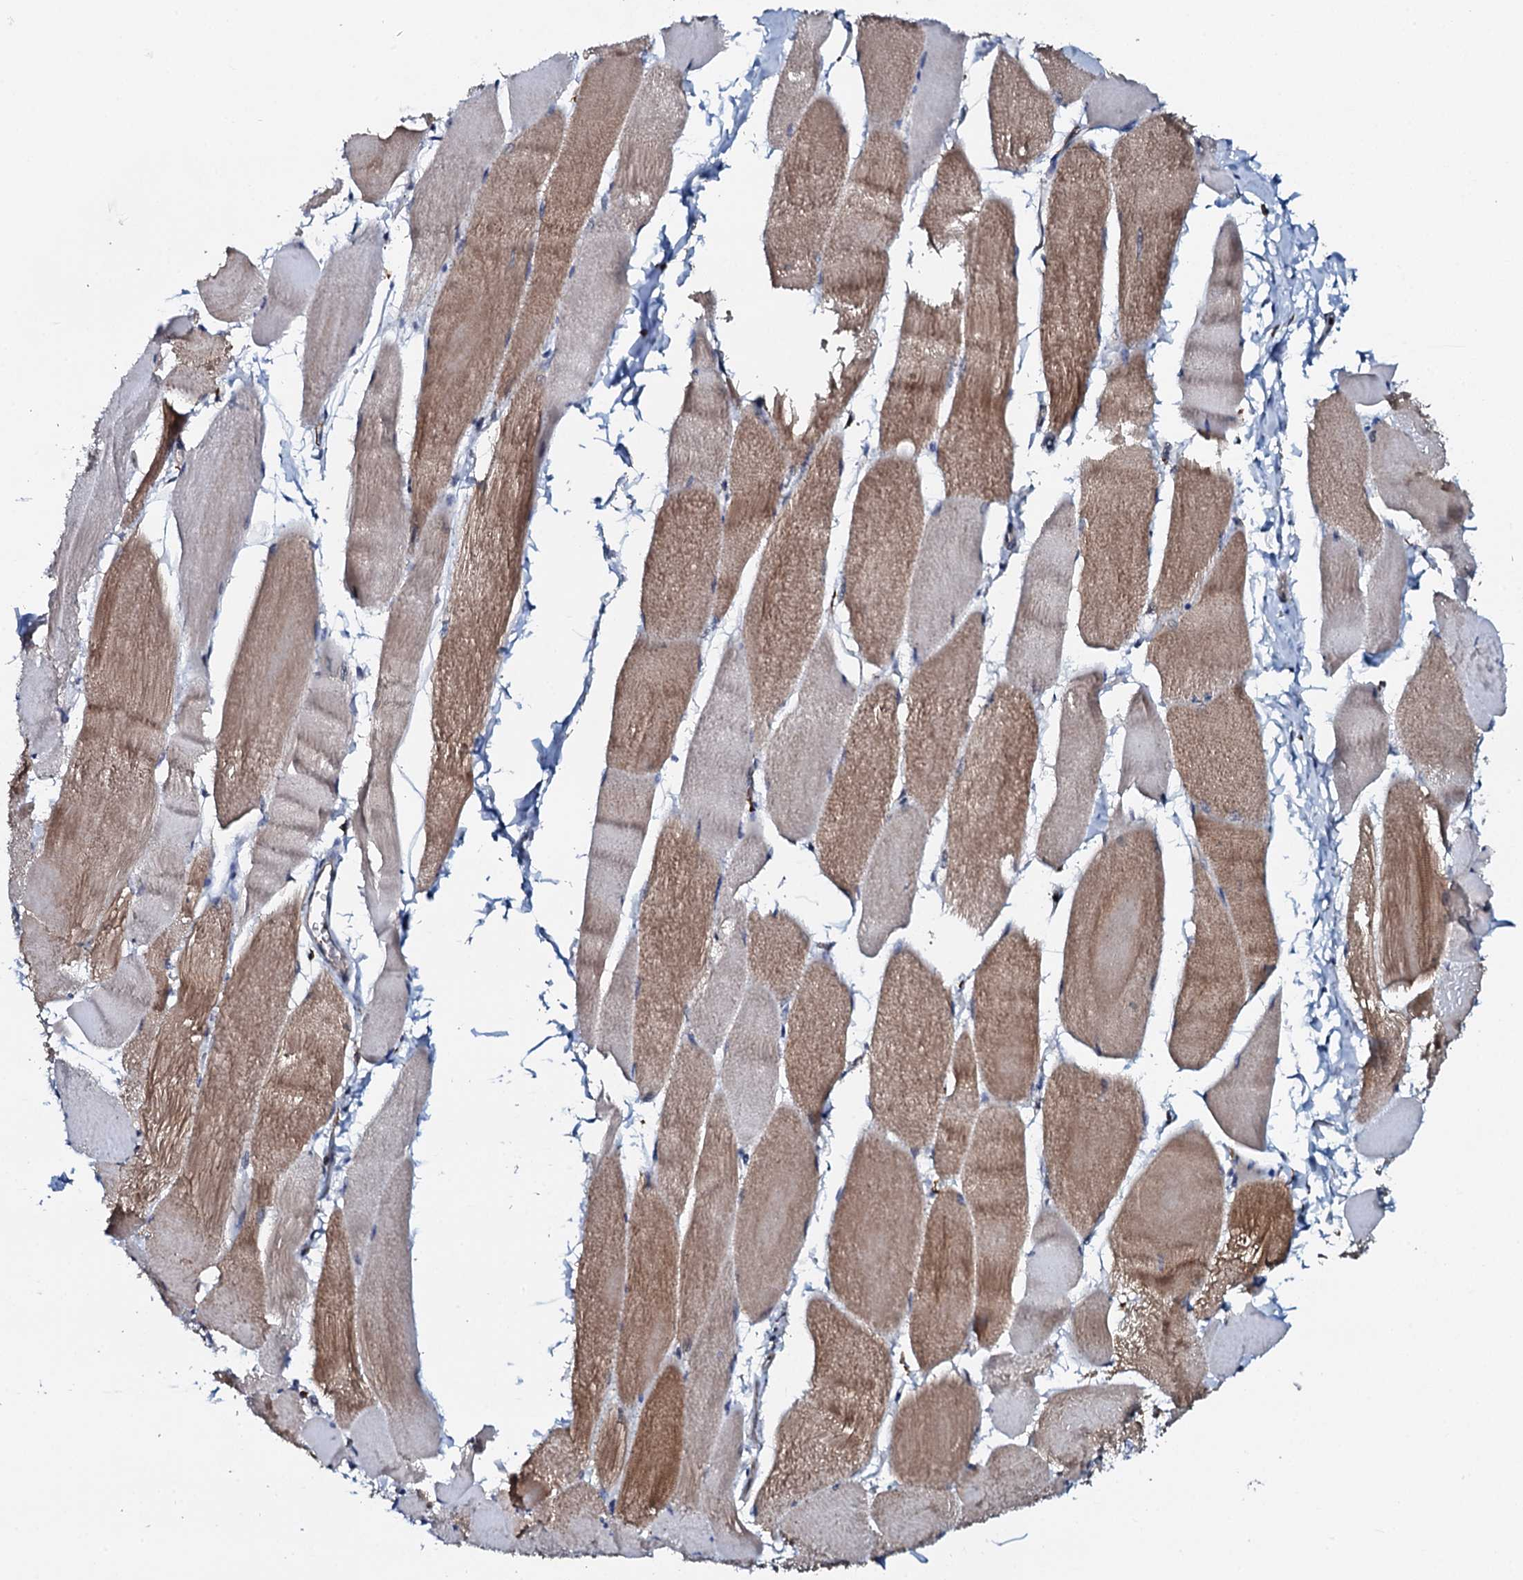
{"staining": {"intensity": "moderate", "quantity": "25%-75%", "location": "cytoplasmic/membranous"}, "tissue": "skeletal muscle", "cell_type": "Myocytes", "image_type": "normal", "snomed": [{"axis": "morphology", "description": "Normal tissue, NOS"}, {"axis": "morphology", "description": "Basal cell carcinoma"}, {"axis": "topography", "description": "Skeletal muscle"}], "caption": "Skeletal muscle was stained to show a protein in brown. There is medium levels of moderate cytoplasmic/membranous staining in about 25%-75% of myocytes.", "gene": "VAMP8", "patient": {"sex": "female", "age": 64}}